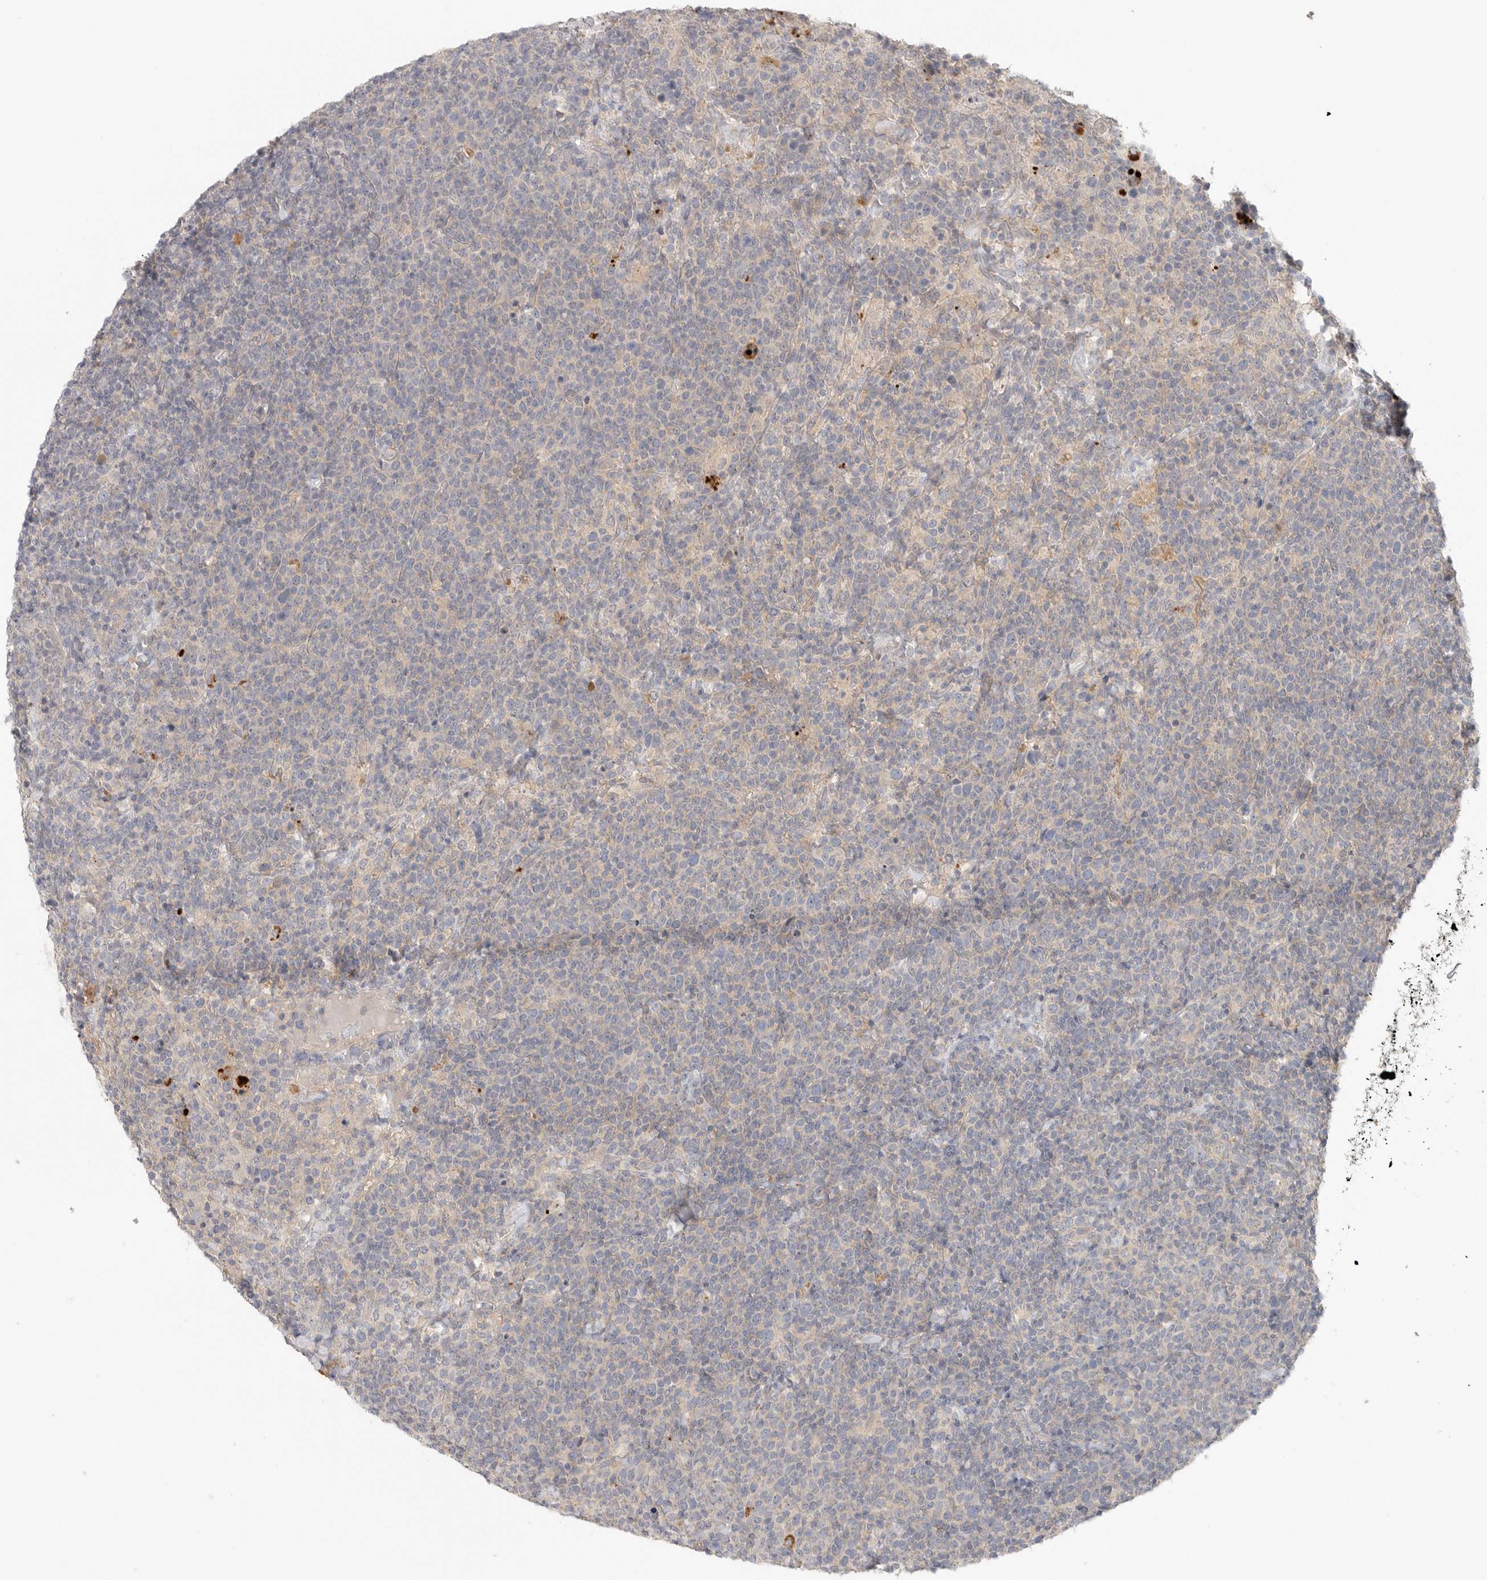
{"staining": {"intensity": "negative", "quantity": "none", "location": "none"}, "tissue": "lymphoma", "cell_type": "Tumor cells", "image_type": "cancer", "snomed": [{"axis": "morphology", "description": "Malignant lymphoma, non-Hodgkin's type, High grade"}, {"axis": "topography", "description": "Lymph node"}], "caption": "A histopathology image of human lymphoma is negative for staining in tumor cells.", "gene": "HDAC6", "patient": {"sex": "male", "age": 61}}